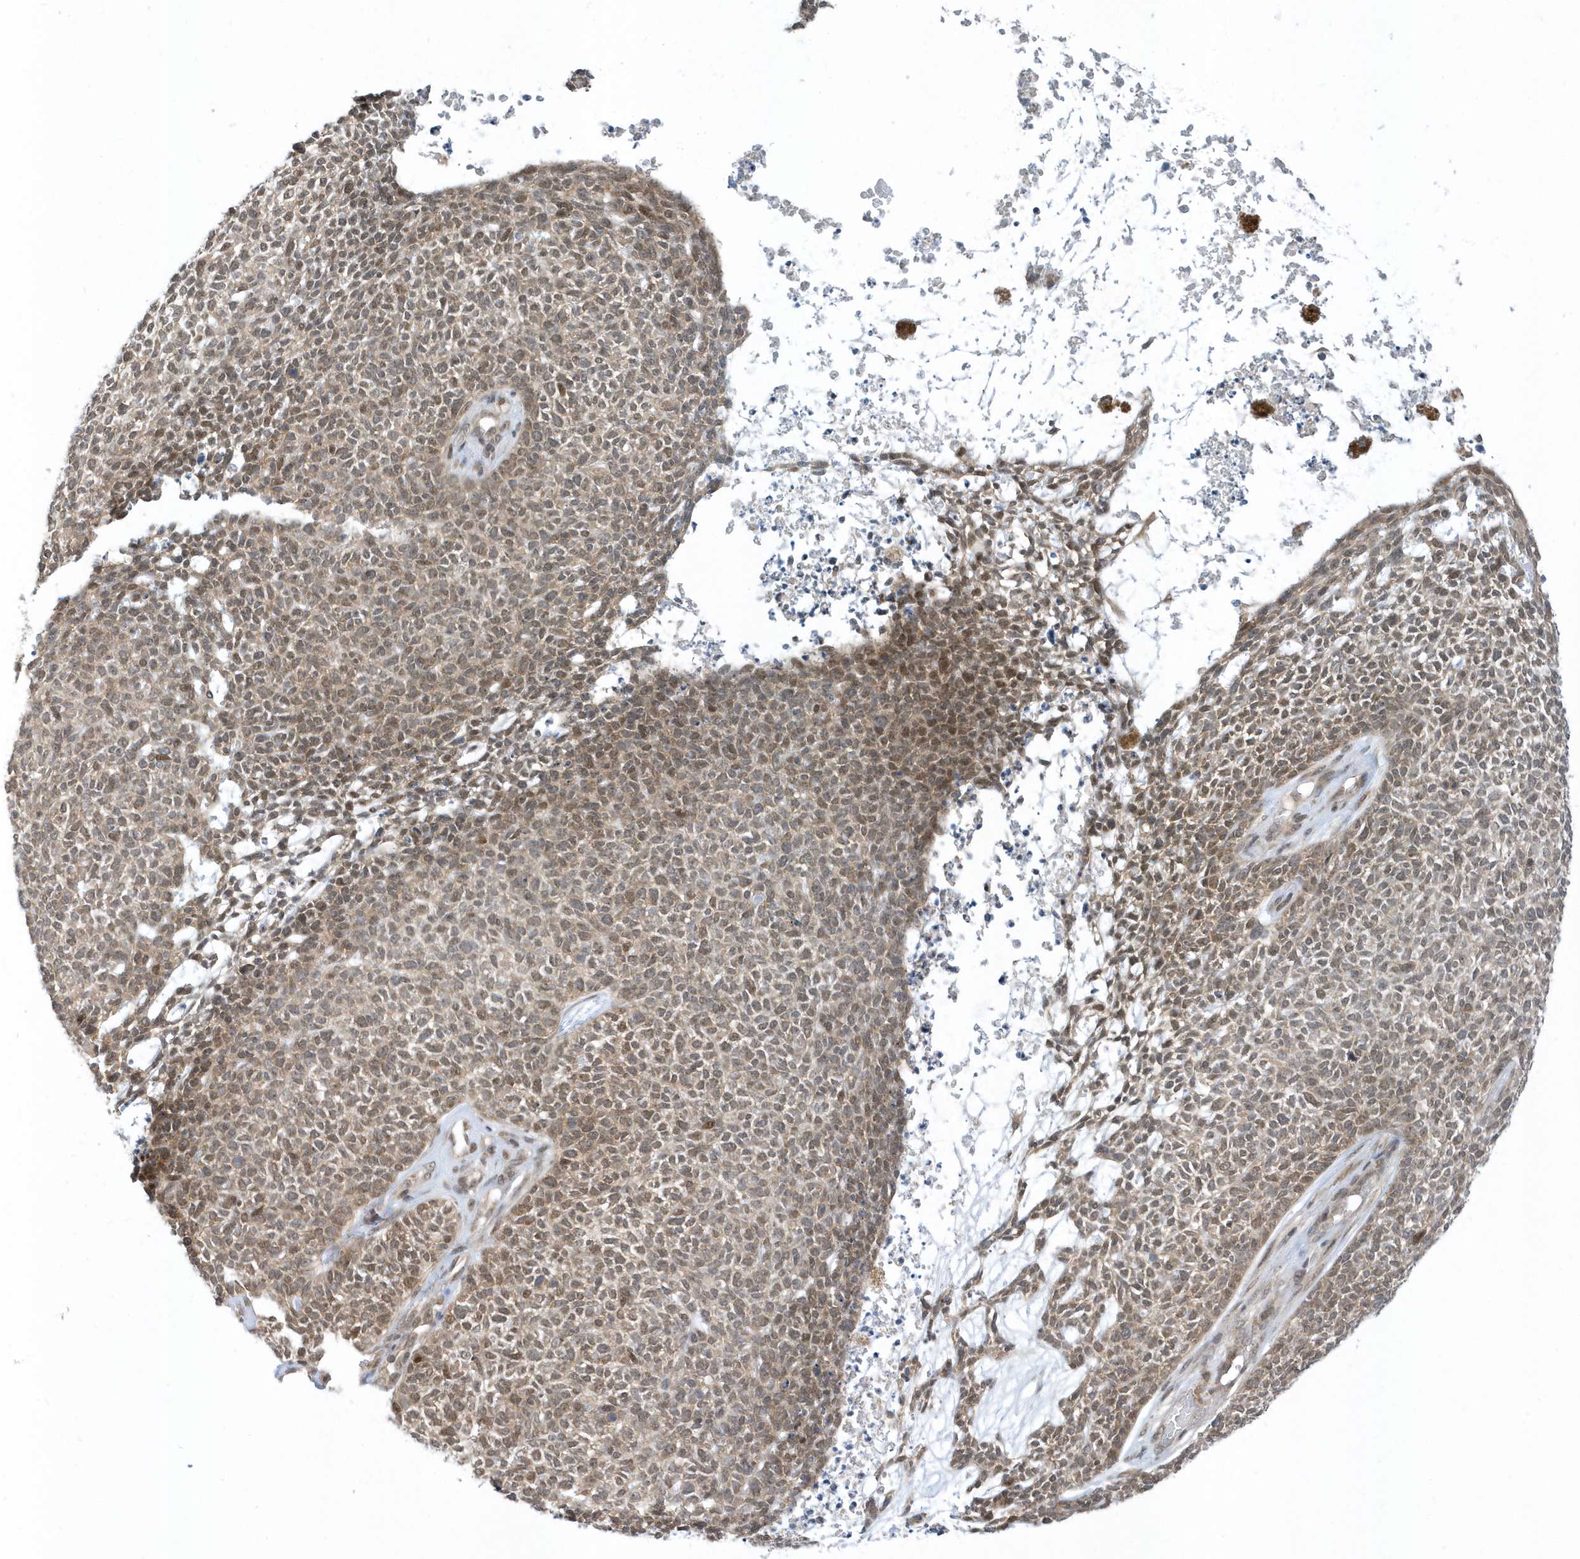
{"staining": {"intensity": "weak", "quantity": ">75%", "location": "nuclear"}, "tissue": "skin cancer", "cell_type": "Tumor cells", "image_type": "cancer", "snomed": [{"axis": "morphology", "description": "Basal cell carcinoma"}, {"axis": "topography", "description": "Skin"}], "caption": "Immunohistochemistry histopathology image of neoplastic tissue: human skin basal cell carcinoma stained using immunohistochemistry (IHC) demonstrates low levels of weak protein expression localized specifically in the nuclear of tumor cells, appearing as a nuclear brown color.", "gene": "USP53", "patient": {"sex": "female", "age": 84}}